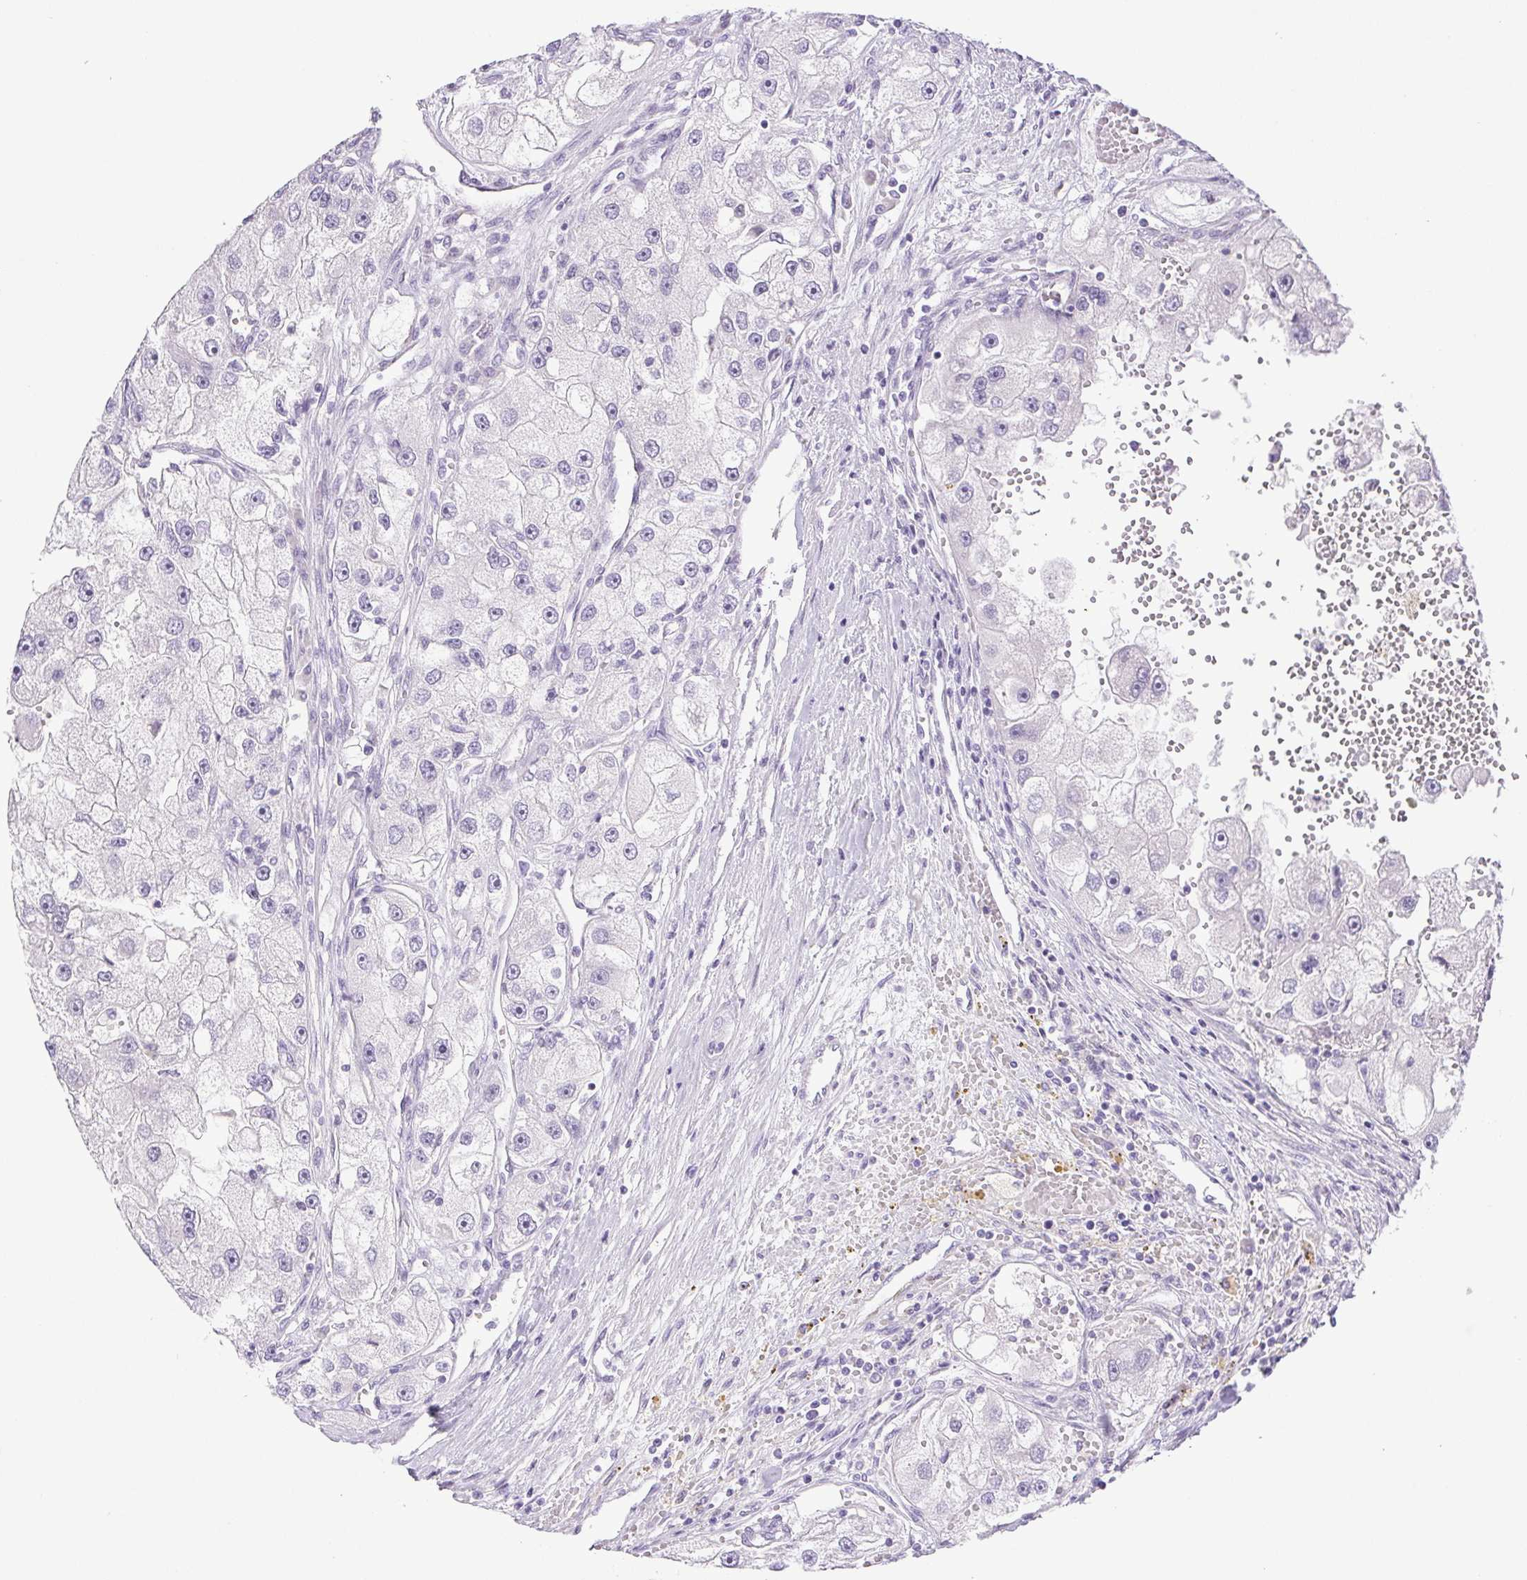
{"staining": {"intensity": "negative", "quantity": "none", "location": "none"}, "tissue": "renal cancer", "cell_type": "Tumor cells", "image_type": "cancer", "snomed": [{"axis": "morphology", "description": "Adenocarcinoma, NOS"}, {"axis": "topography", "description": "Kidney"}], "caption": "Immunohistochemistry (IHC) image of adenocarcinoma (renal) stained for a protein (brown), which displays no positivity in tumor cells.", "gene": "PAPPA2", "patient": {"sex": "male", "age": 63}}